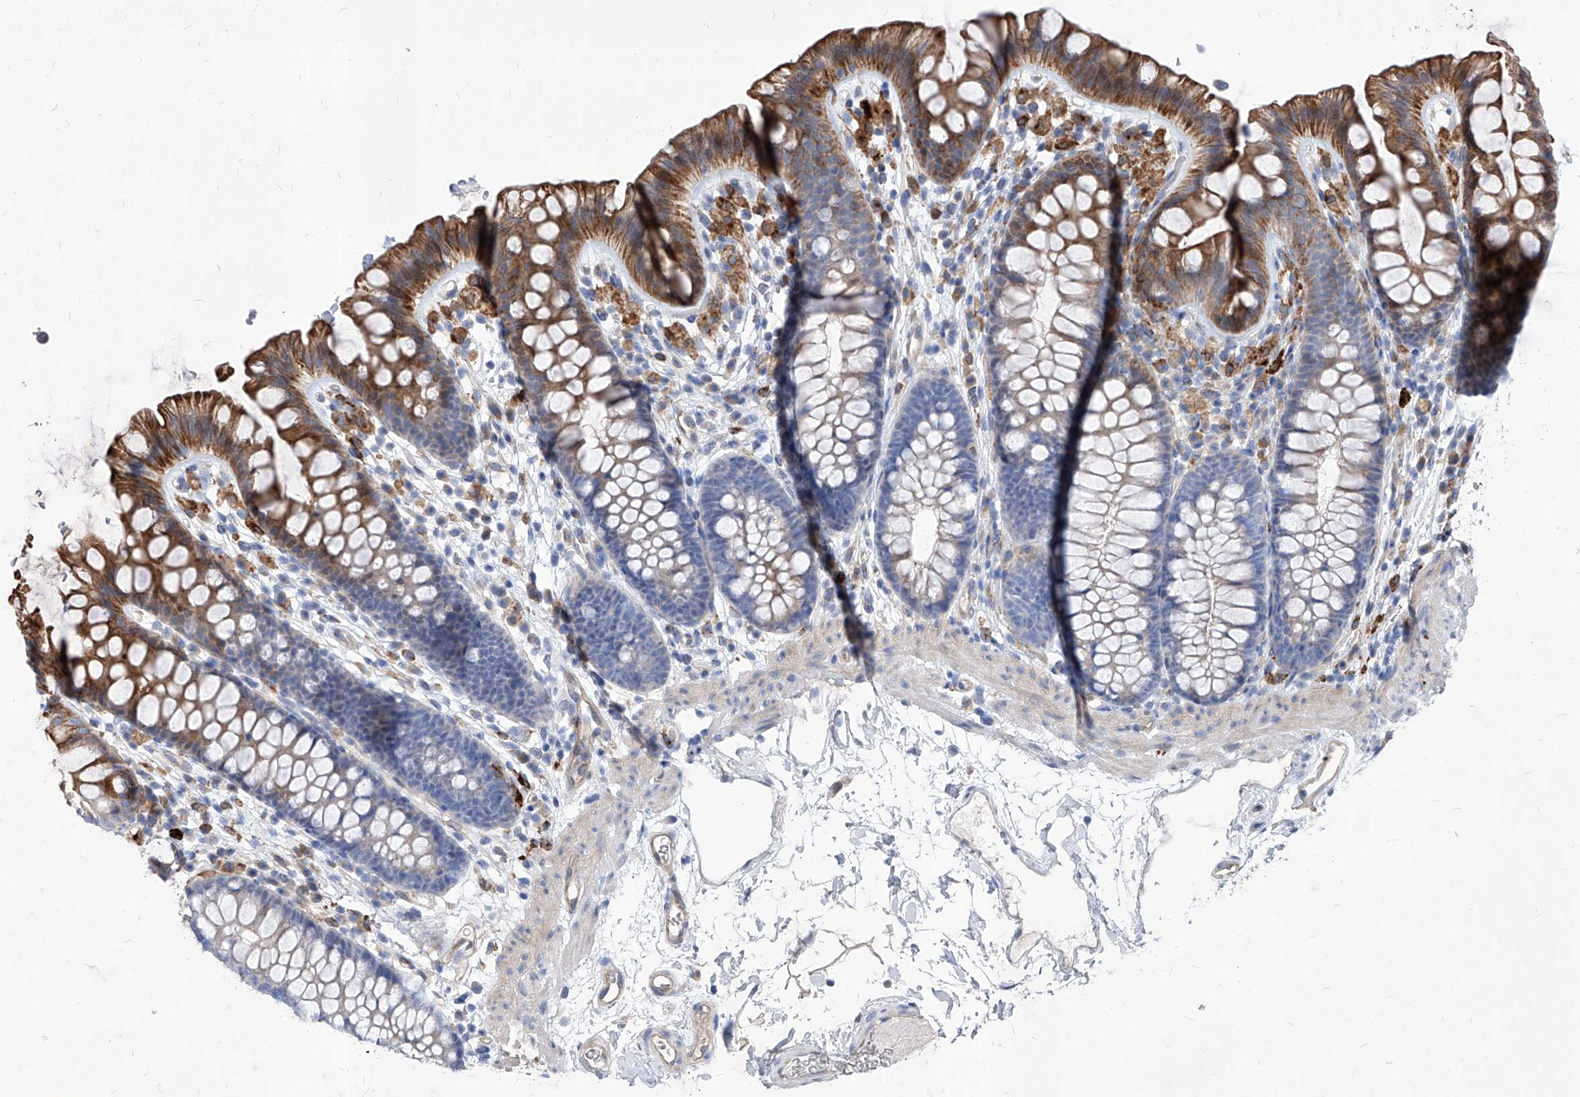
{"staining": {"intensity": "negative", "quantity": "none", "location": "none"}, "tissue": "colon", "cell_type": "Endothelial cells", "image_type": "normal", "snomed": [{"axis": "morphology", "description": "Normal tissue, NOS"}, {"axis": "topography", "description": "Colon"}], "caption": "Endothelial cells show no significant positivity in normal colon.", "gene": "UBOX5", "patient": {"sex": "female", "age": 62}}